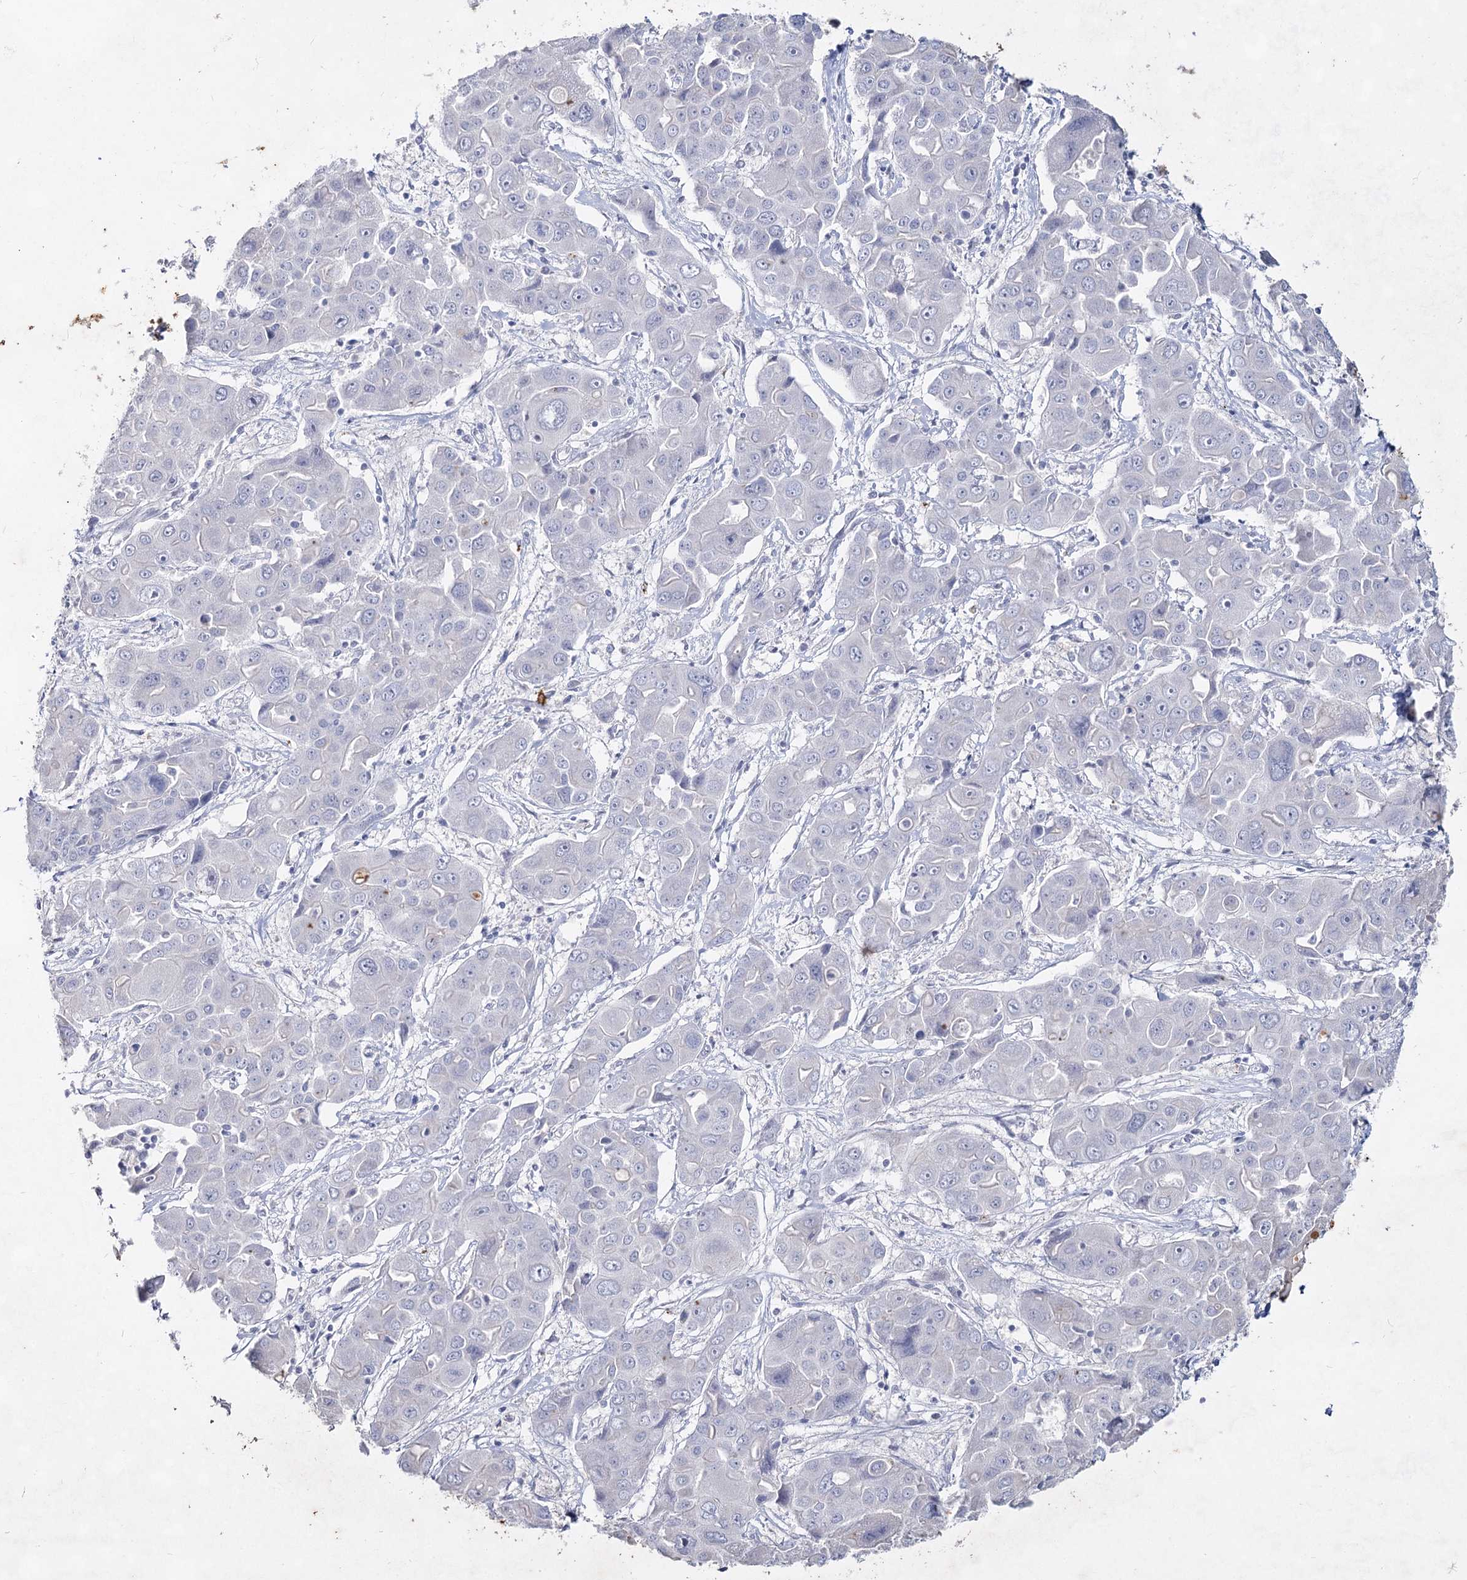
{"staining": {"intensity": "negative", "quantity": "none", "location": "none"}, "tissue": "liver cancer", "cell_type": "Tumor cells", "image_type": "cancer", "snomed": [{"axis": "morphology", "description": "Cholangiocarcinoma"}, {"axis": "topography", "description": "Liver"}], "caption": "Immunohistochemistry (IHC) histopathology image of liver cancer stained for a protein (brown), which shows no expression in tumor cells.", "gene": "CCDC73", "patient": {"sex": "male", "age": 67}}